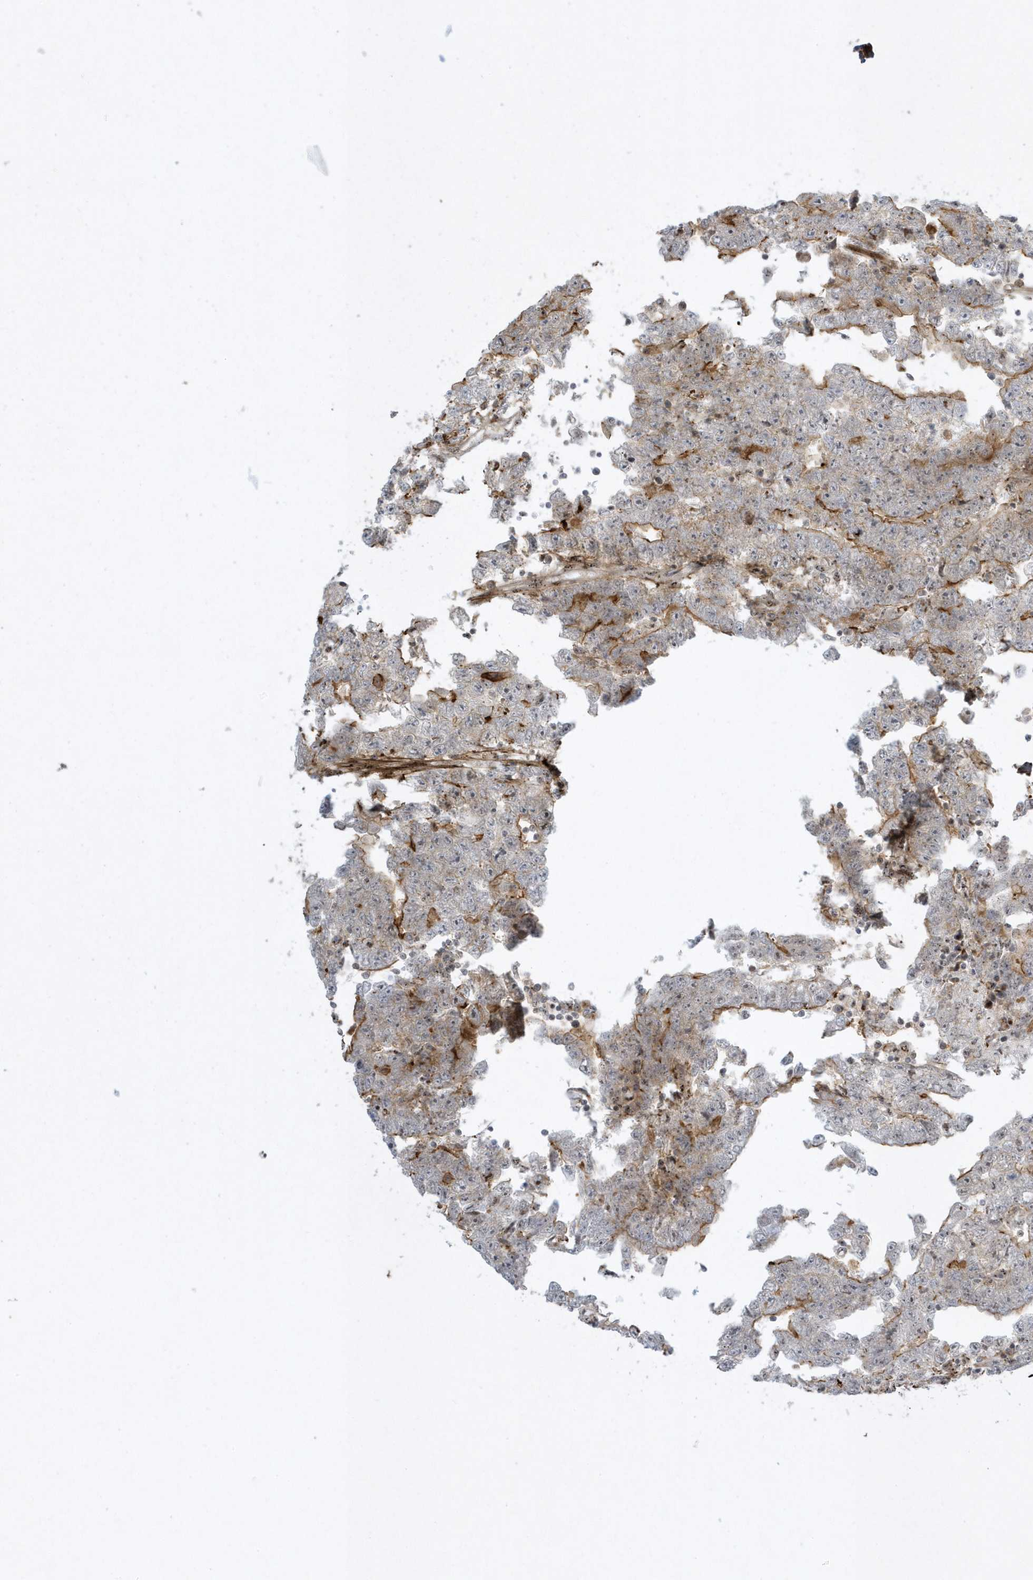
{"staining": {"intensity": "moderate", "quantity": "25%-75%", "location": "cytoplasmic/membranous"}, "tissue": "testis cancer", "cell_type": "Tumor cells", "image_type": "cancer", "snomed": [{"axis": "morphology", "description": "Carcinoma, Embryonal, NOS"}, {"axis": "topography", "description": "Testis"}], "caption": "Immunohistochemistry (IHC) (DAB (3,3'-diaminobenzidine)) staining of human testis embryonal carcinoma displays moderate cytoplasmic/membranous protein positivity in approximately 25%-75% of tumor cells.", "gene": "MASP2", "patient": {"sex": "male", "age": 25}}